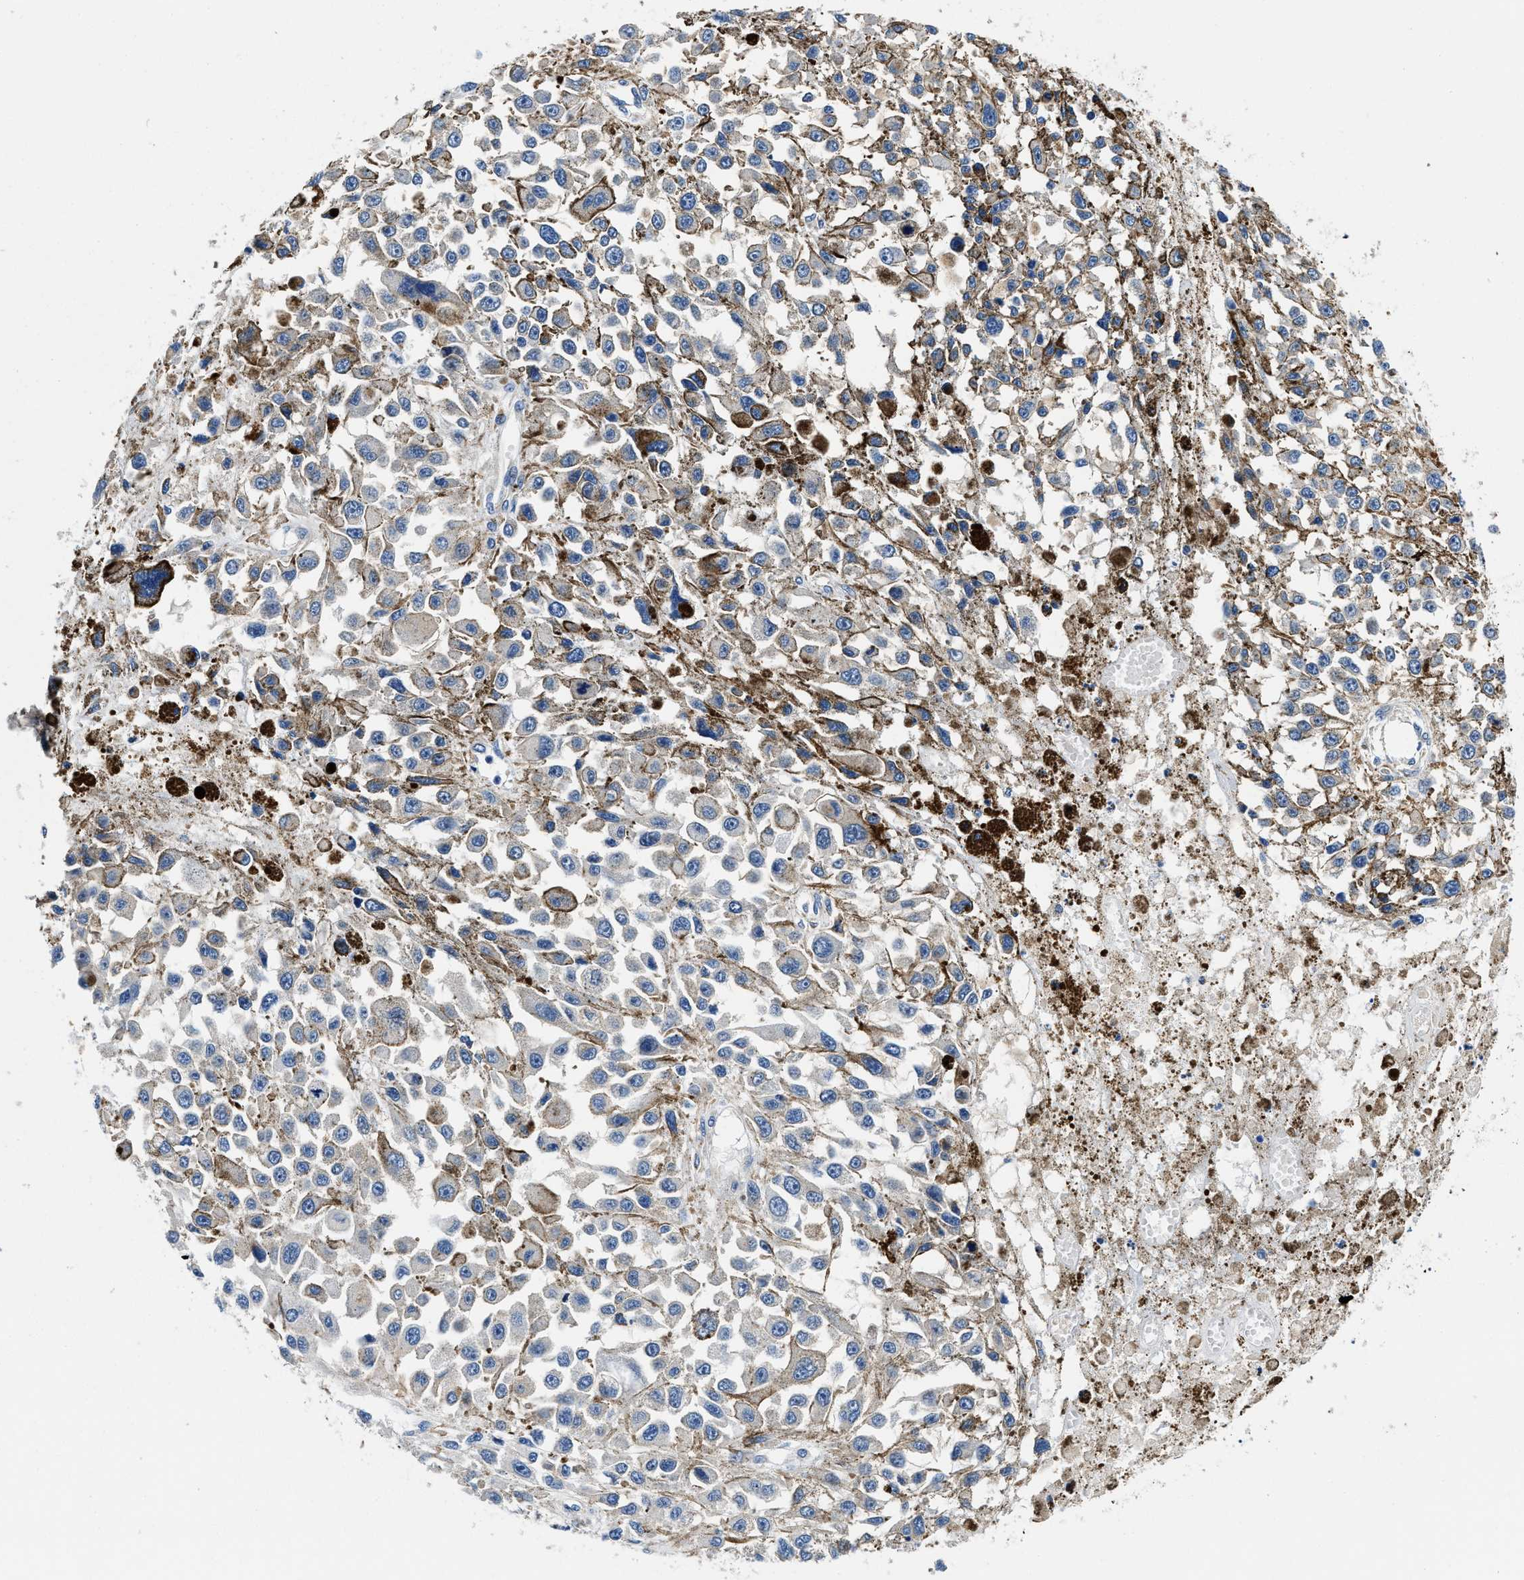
{"staining": {"intensity": "weak", "quantity": "<25%", "location": "cytoplasmic/membranous"}, "tissue": "melanoma", "cell_type": "Tumor cells", "image_type": "cancer", "snomed": [{"axis": "morphology", "description": "Malignant melanoma, Metastatic site"}, {"axis": "topography", "description": "Lymph node"}], "caption": "The immunohistochemistry (IHC) micrograph has no significant expression in tumor cells of melanoma tissue.", "gene": "ZFAND3", "patient": {"sex": "male", "age": 59}}